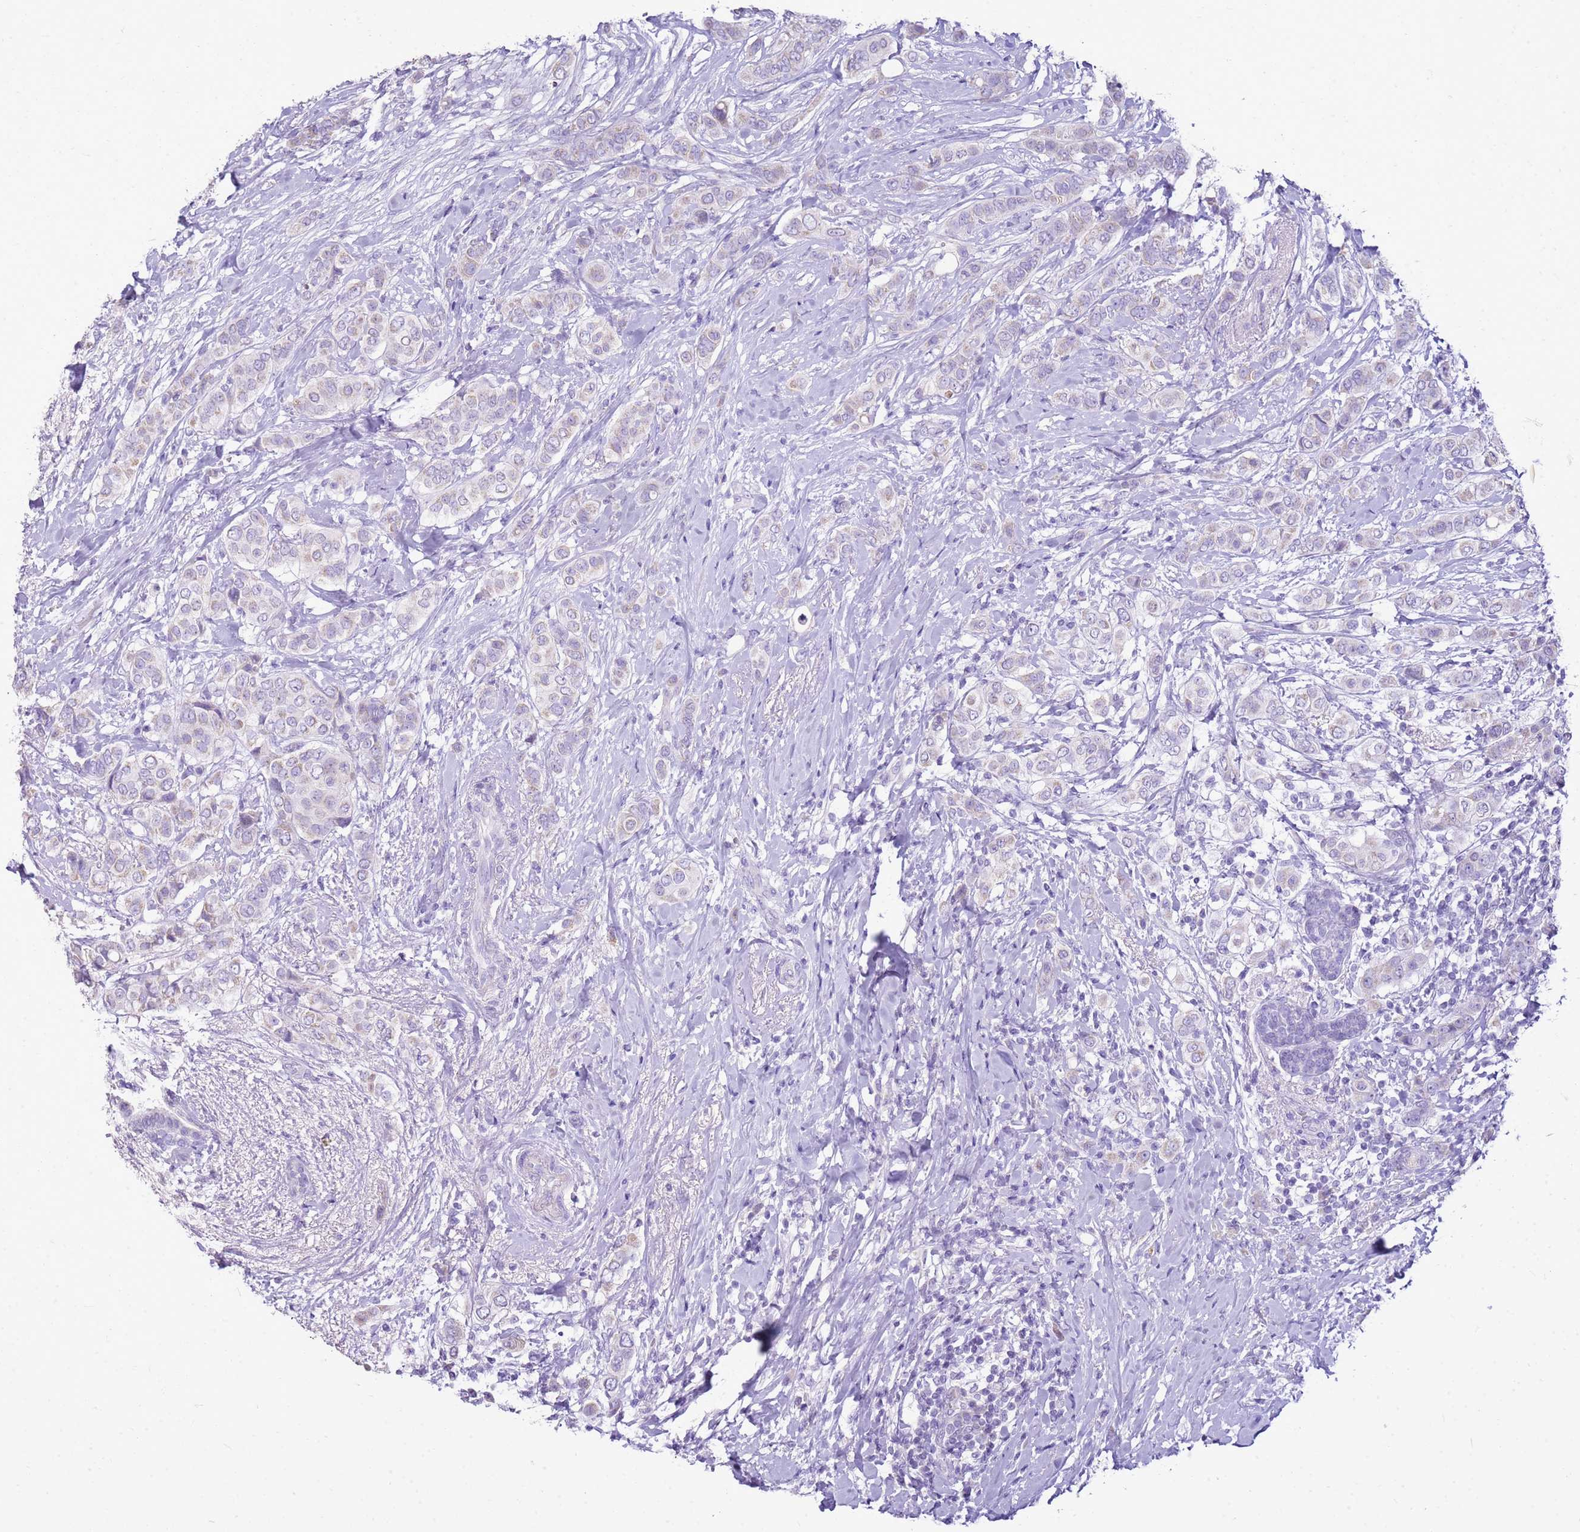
{"staining": {"intensity": "negative", "quantity": "none", "location": "none"}, "tissue": "breast cancer", "cell_type": "Tumor cells", "image_type": "cancer", "snomed": [{"axis": "morphology", "description": "Lobular carcinoma"}, {"axis": "topography", "description": "Breast"}], "caption": "Immunohistochemical staining of breast lobular carcinoma displays no significant staining in tumor cells.", "gene": "FABP2", "patient": {"sex": "female", "age": 51}}